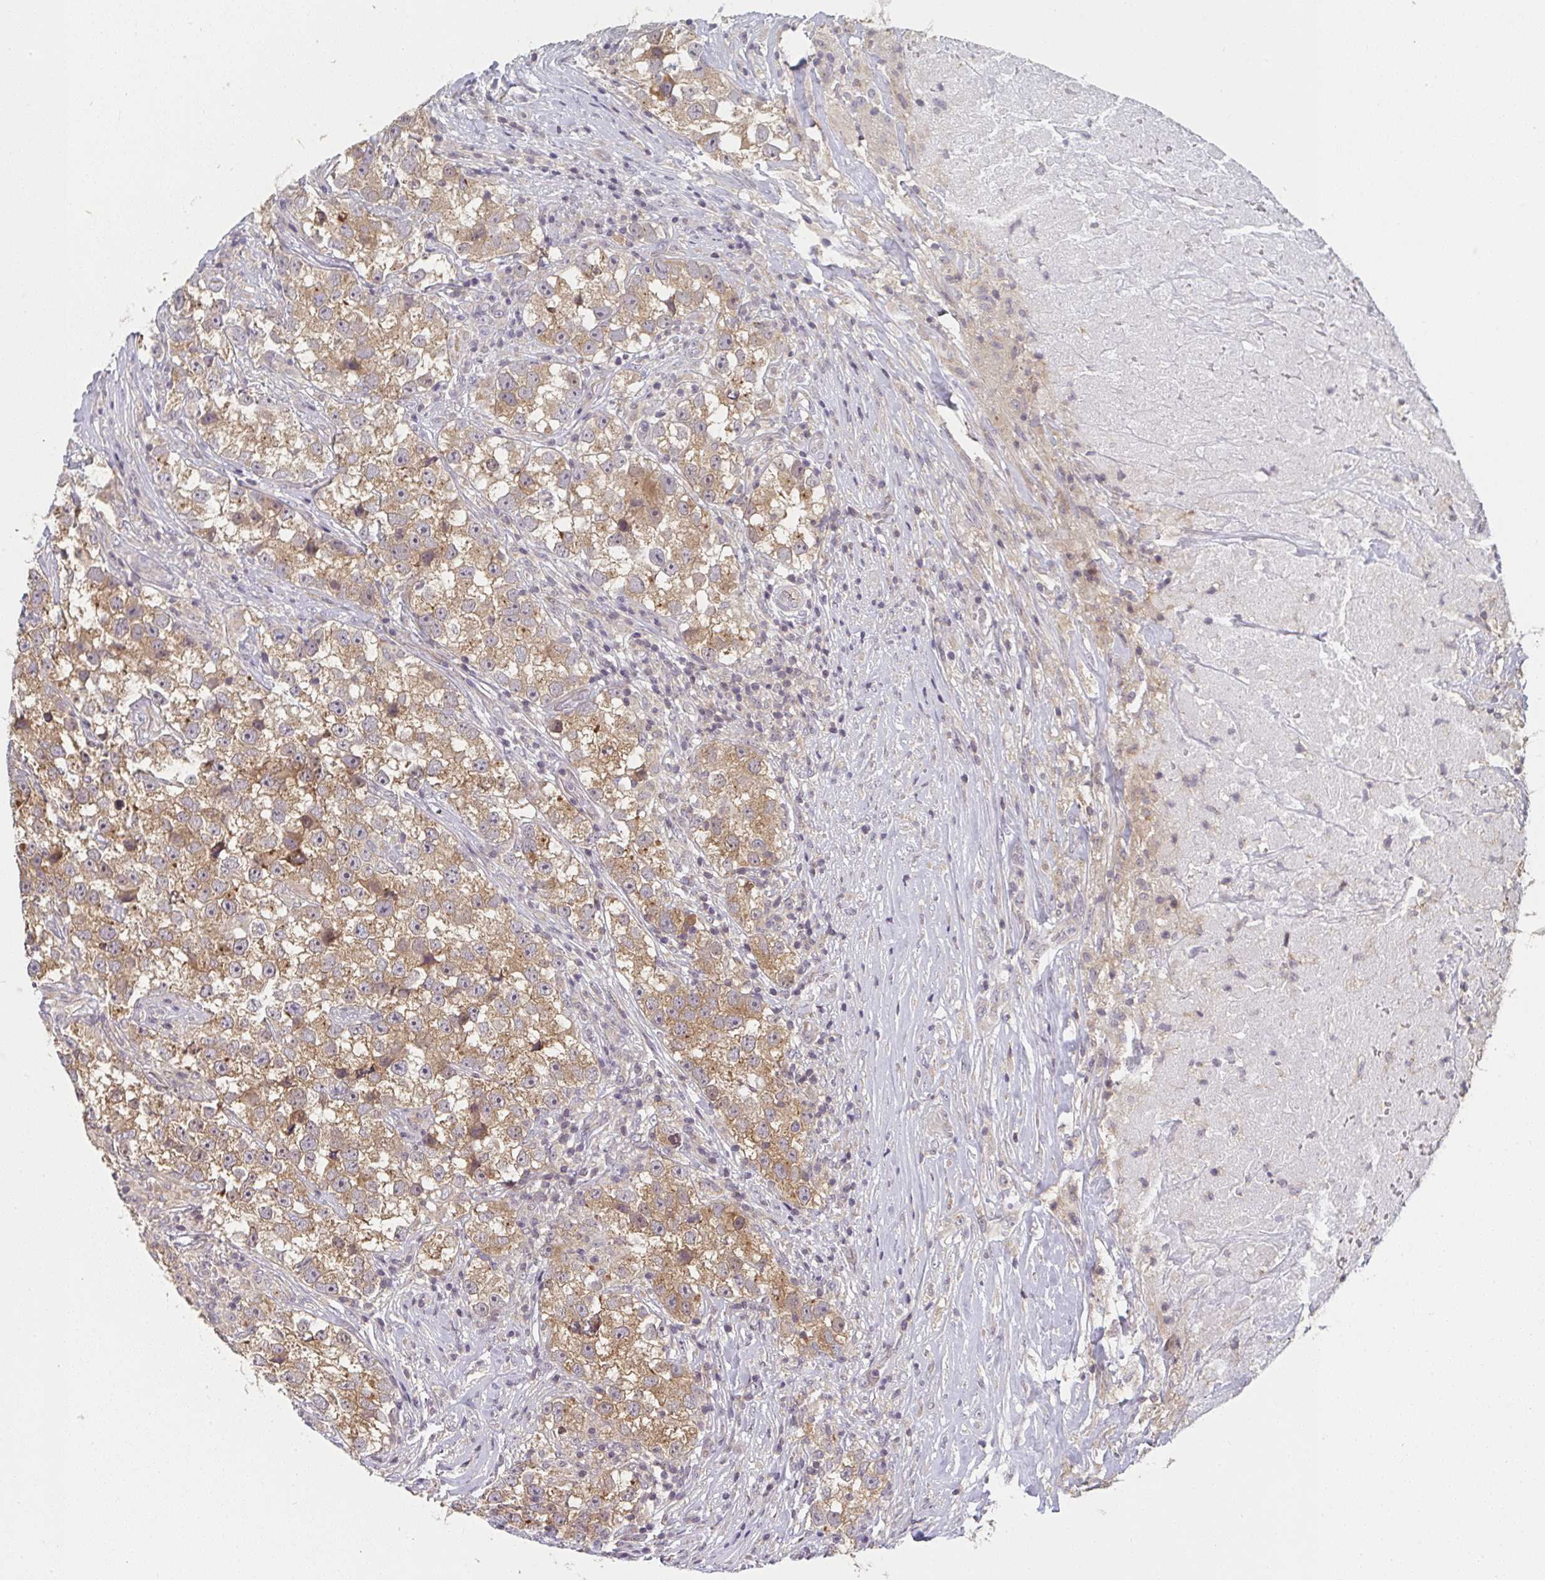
{"staining": {"intensity": "moderate", "quantity": ">75%", "location": "cytoplasmic/membranous"}, "tissue": "testis cancer", "cell_type": "Tumor cells", "image_type": "cancer", "snomed": [{"axis": "morphology", "description": "Seminoma, NOS"}, {"axis": "topography", "description": "Testis"}], "caption": "High-magnification brightfield microscopy of testis cancer stained with DAB (3,3'-diaminobenzidine) (brown) and counterstained with hematoxylin (blue). tumor cells exhibit moderate cytoplasmic/membranous staining is appreciated in about>75% of cells.", "gene": "RANGRF", "patient": {"sex": "male", "age": 46}}